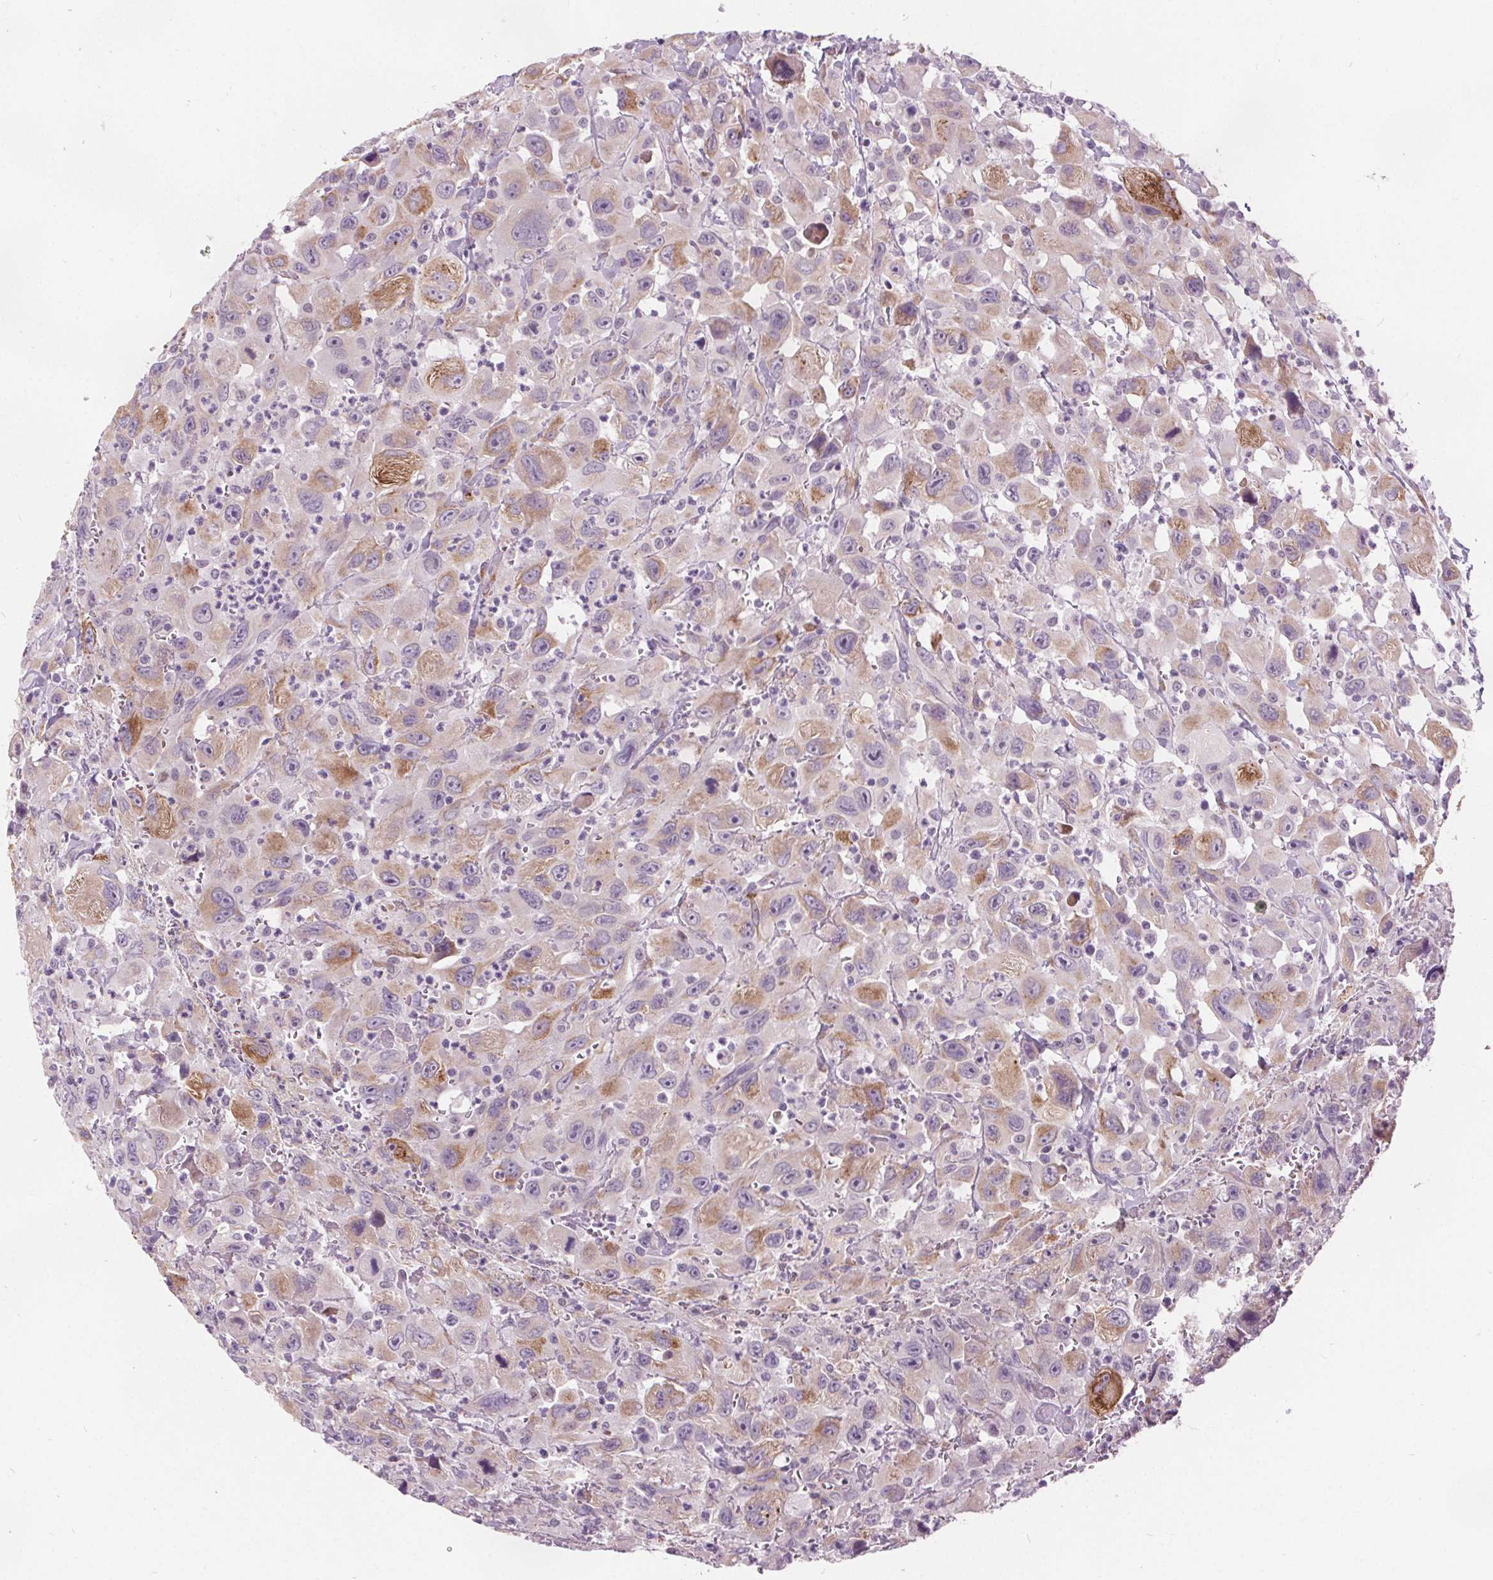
{"staining": {"intensity": "weak", "quantity": "<25%", "location": "cytoplasmic/membranous"}, "tissue": "head and neck cancer", "cell_type": "Tumor cells", "image_type": "cancer", "snomed": [{"axis": "morphology", "description": "Squamous cell carcinoma, NOS"}, {"axis": "morphology", "description": "Squamous cell carcinoma, metastatic, NOS"}, {"axis": "topography", "description": "Oral tissue"}, {"axis": "topography", "description": "Head-Neck"}], "caption": "Protein analysis of head and neck cancer reveals no significant positivity in tumor cells.", "gene": "ACOX2", "patient": {"sex": "female", "age": 85}}